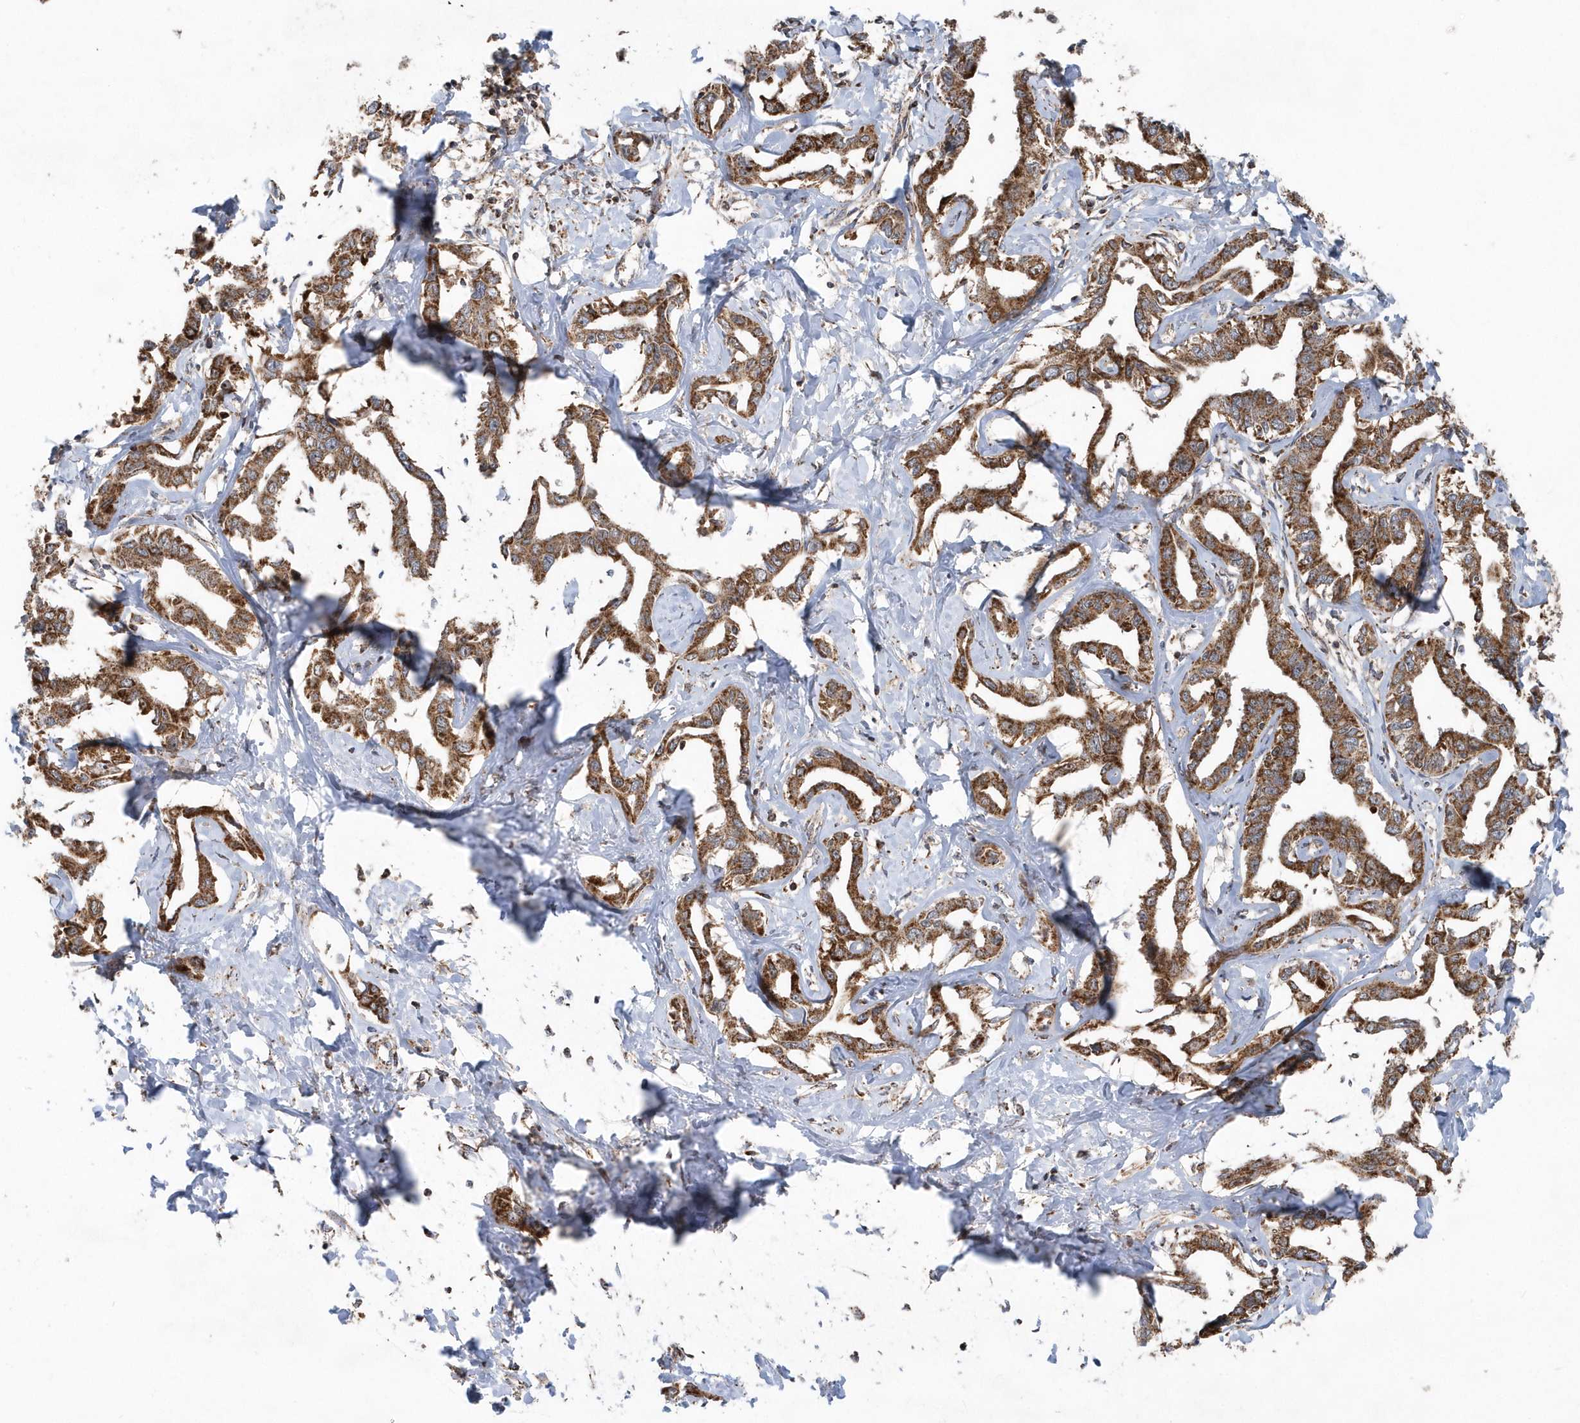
{"staining": {"intensity": "strong", "quantity": ">75%", "location": "cytoplasmic/membranous"}, "tissue": "liver cancer", "cell_type": "Tumor cells", "image_type": "cancer", "snomed": [{"axis": "morphology", "description": "Cholangiocarcinoma"}, {"axis": "topography", "description": "Liver"}], "caption": "Cholangiocarcinoma (liver) stained with DAB immunohistochemistry (IHC) displays high levels of strong cytoplasmic/membranous expression in approximately >75% of tumor cells.", "gene": "PPP1R7", "patient": {"sex": "male", "age": 59}}